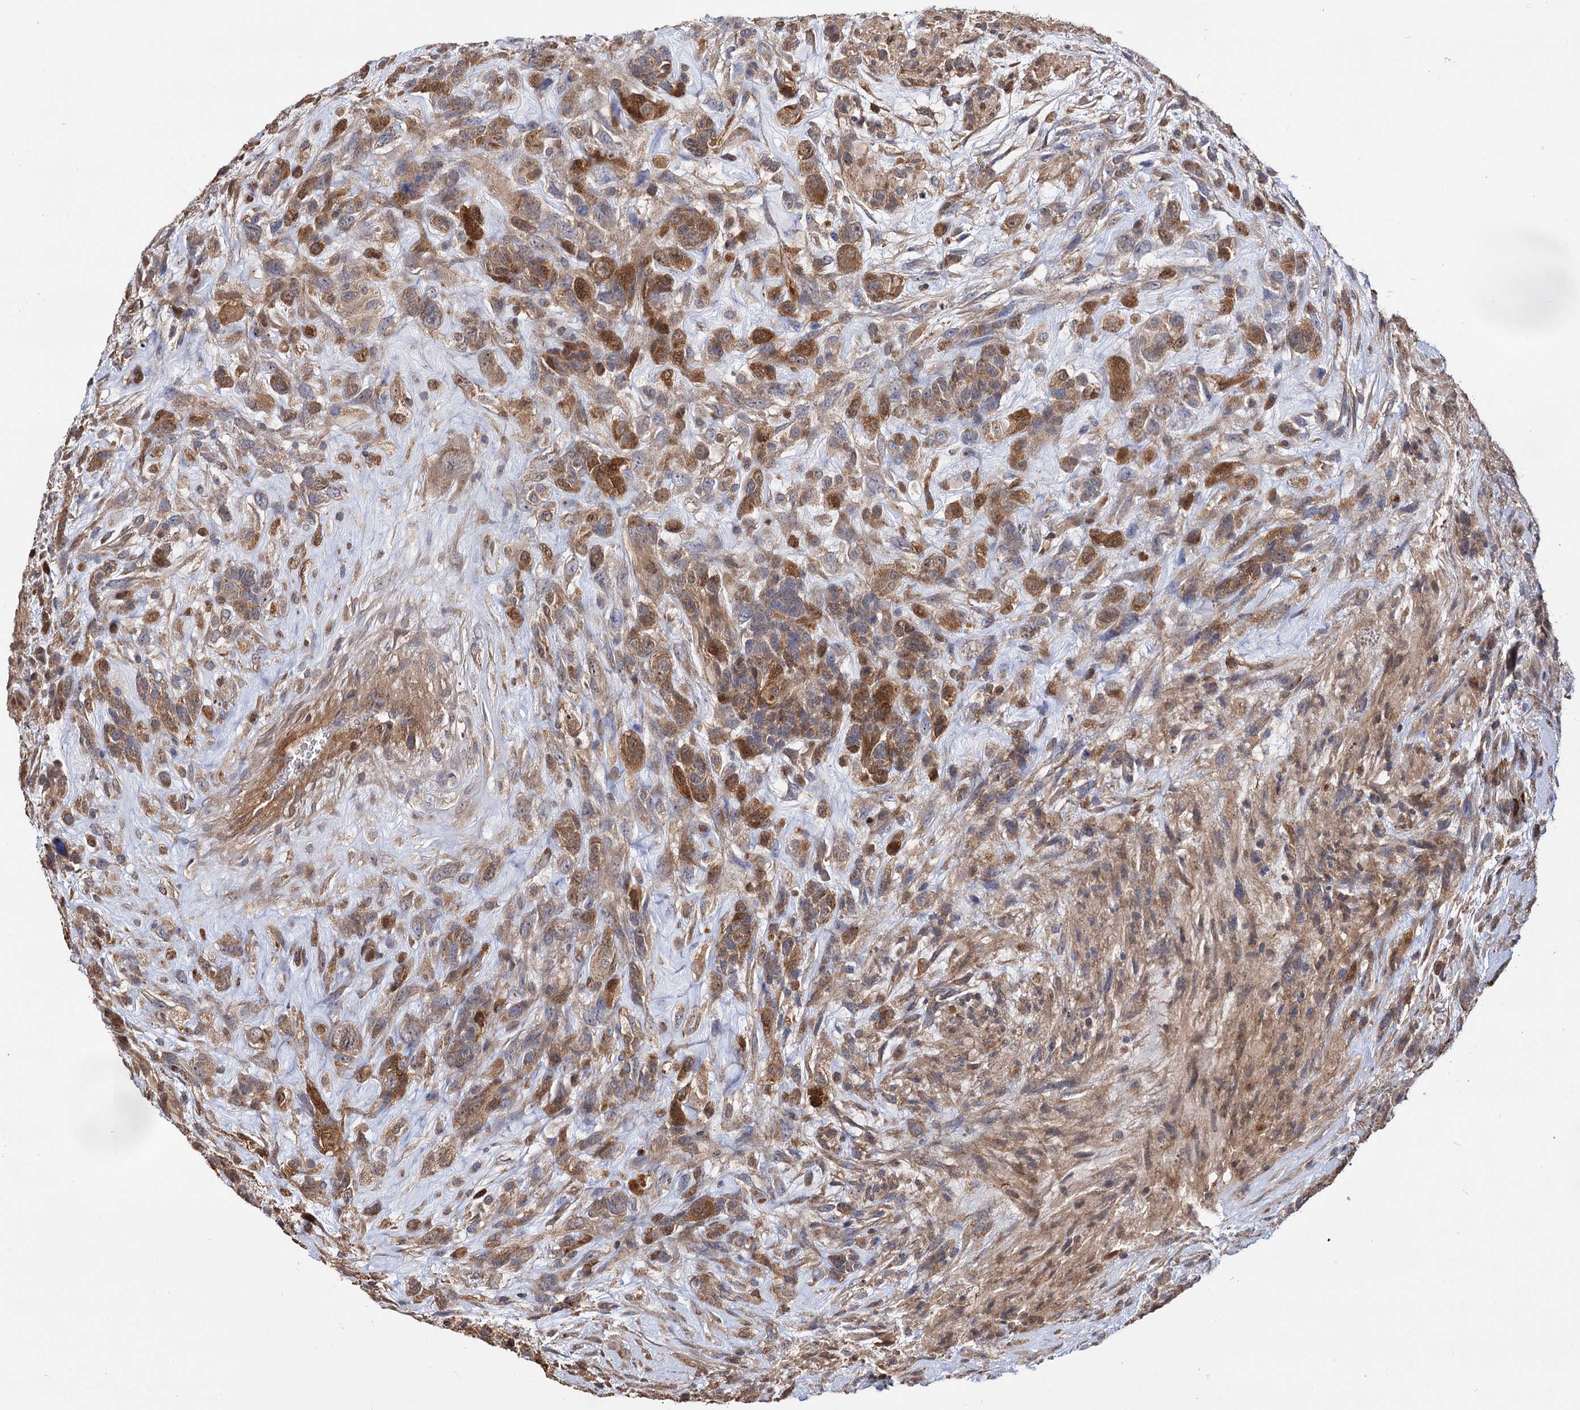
{"staining": {"intensity": "strong", "quantity": "25%-75%", "location": "cytoplasmic/membranous"}, "tissue": "glioma", "cell_type": "Tumor cells", "image_type": "cancer", "snomed": [{"axis": "morphology", "description": "Glioma, malignant, High grade"}, {"axis": "topography", "description": "Brain"}], "caption": "Protein expression analysis of glioma shows strong cytoplasmic/membranous staining in approximately 25%-75% of tumor cells. (DAB IHC with brightfield microscopy, high magnification).", "gene": "IDI1", "patient": {"sex": "male", "age": 61}}